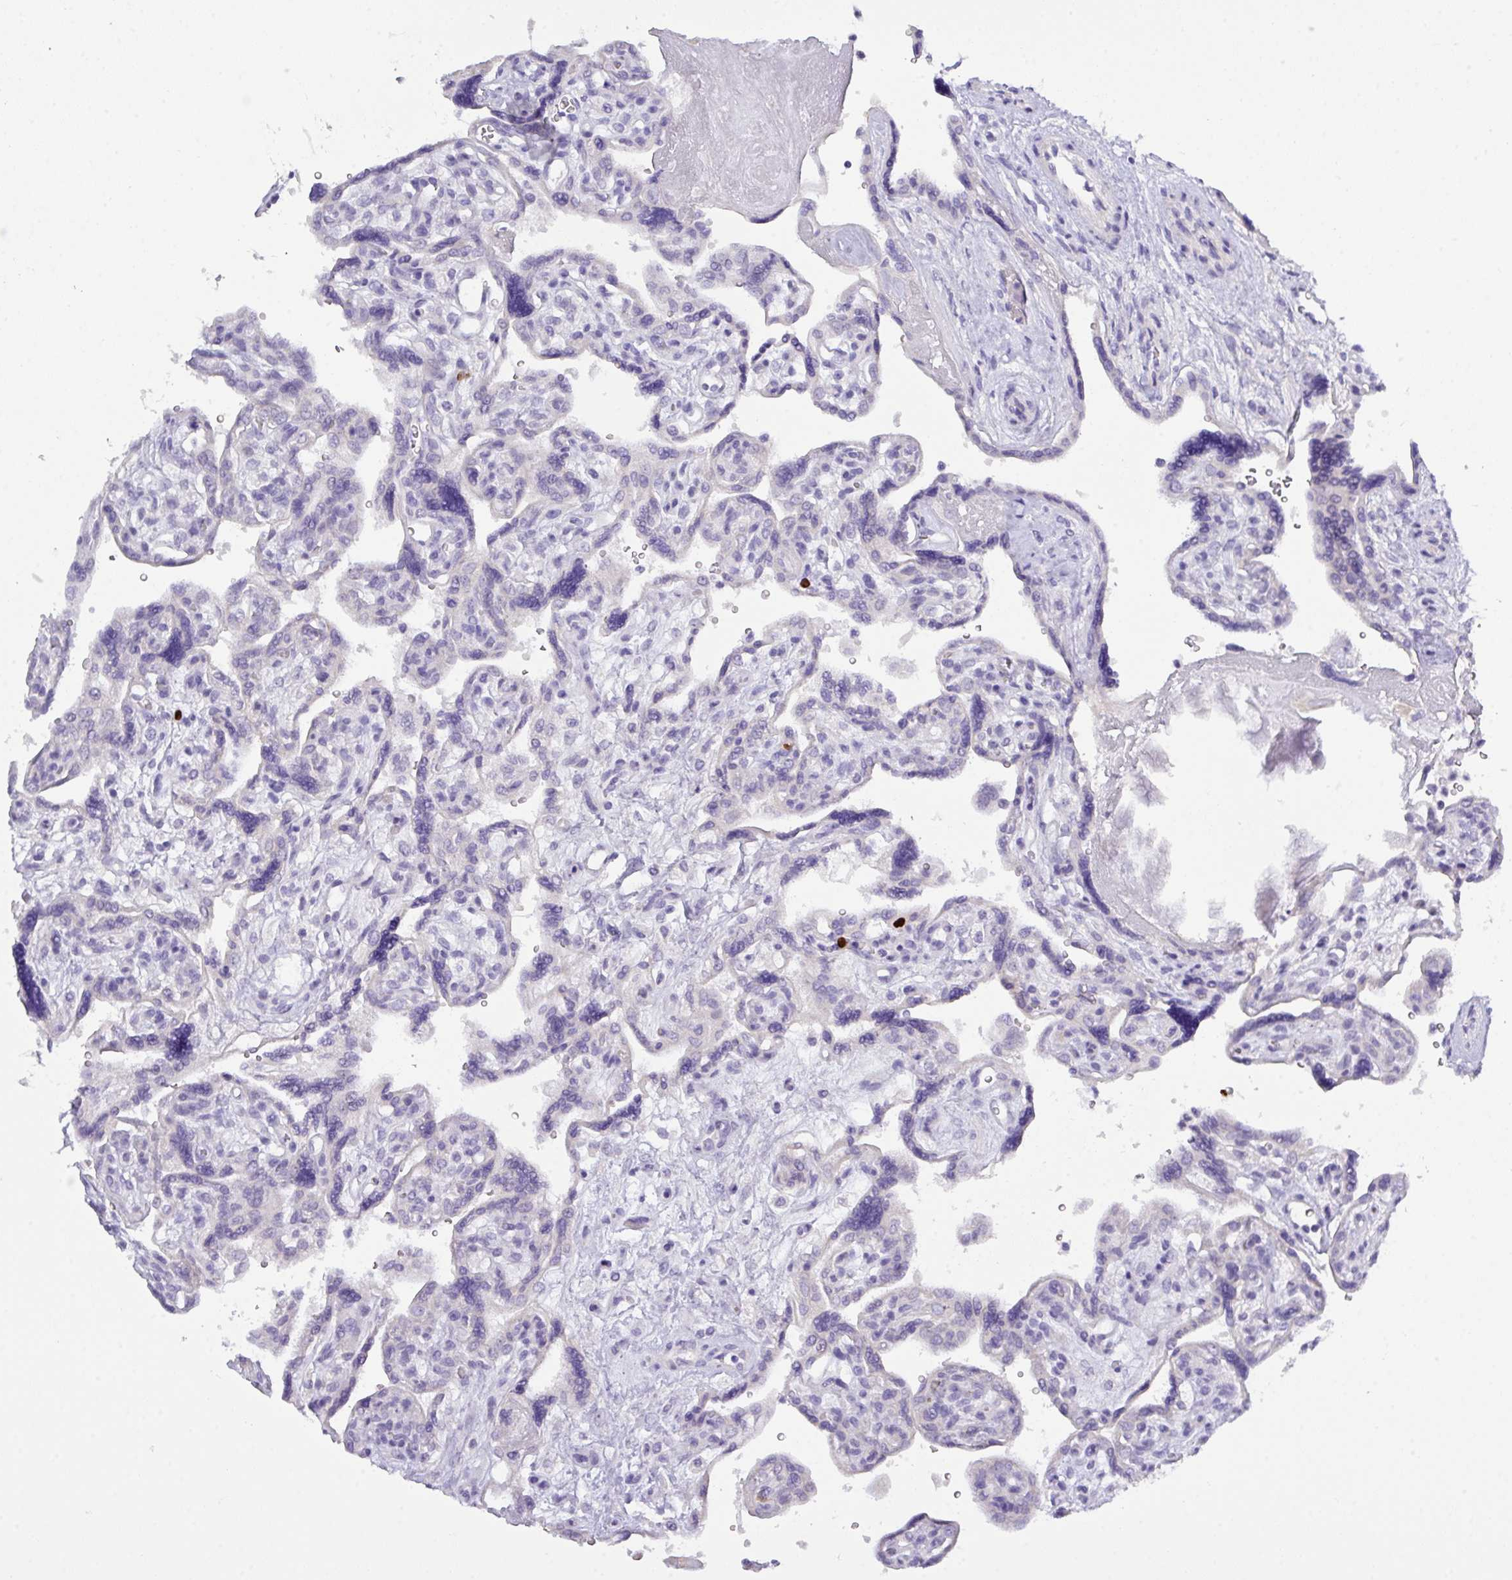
{"staining": {"intensity": "negative", "quantity": "none", "location": "none"}, "tissue": "placenta", "cell_type": "Decidual cells", "image_type": "normal", "snomed": [{"axis": "morphology", "description": "Normal tissue, NOS"}, {"axis": "topography", "description": "Placenta"}], "caption": "Immunohistochemistry photomicrograph of benign human placenta stained for a protein (brown), which demonstrates no expression in decidual cells. Brightfield microscopy of IHC stained with DAB (3,3'-diaminobenzidine) (brown) and hematoxylin (blue), captured at high magnification.", "gene": "MRM2", "patient": {"sex": "female", "age": 39}}